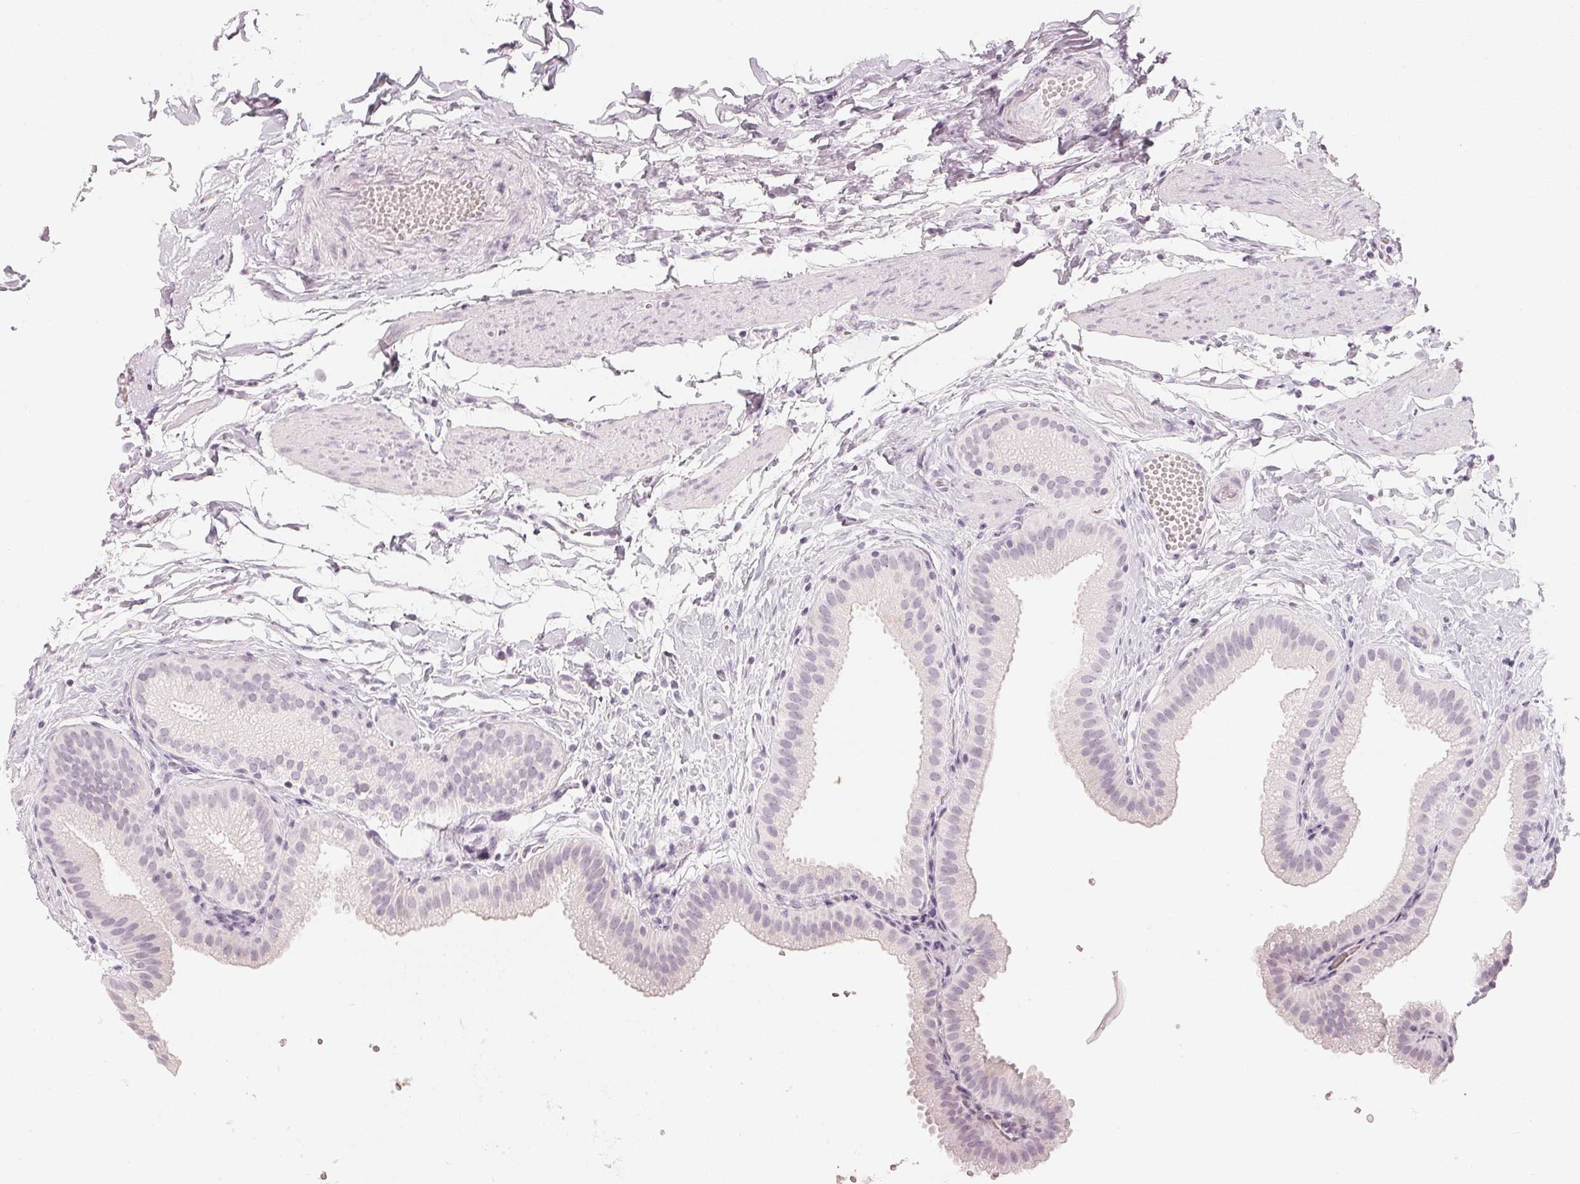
{"staining": {"intensity": "negative", "quantity": "none", "location": "none"}, "tissue": "gallbladder", "cell_type": "Glandular cells", "image_type": "normal", "snomed": [{"axis": "morphology", "description": "Normal tissue, NOS"}, {"axis": "topography", "description": "Gallbladder"}], "caption": "A high-resolution histopathology image shows immunohistochemistry (IHC) staining of normal gallbladder, which exhibits no significant positivity in glandular cells.", "gene": "SLC22A8", "patient": {"sex": "female", "age": 63}}